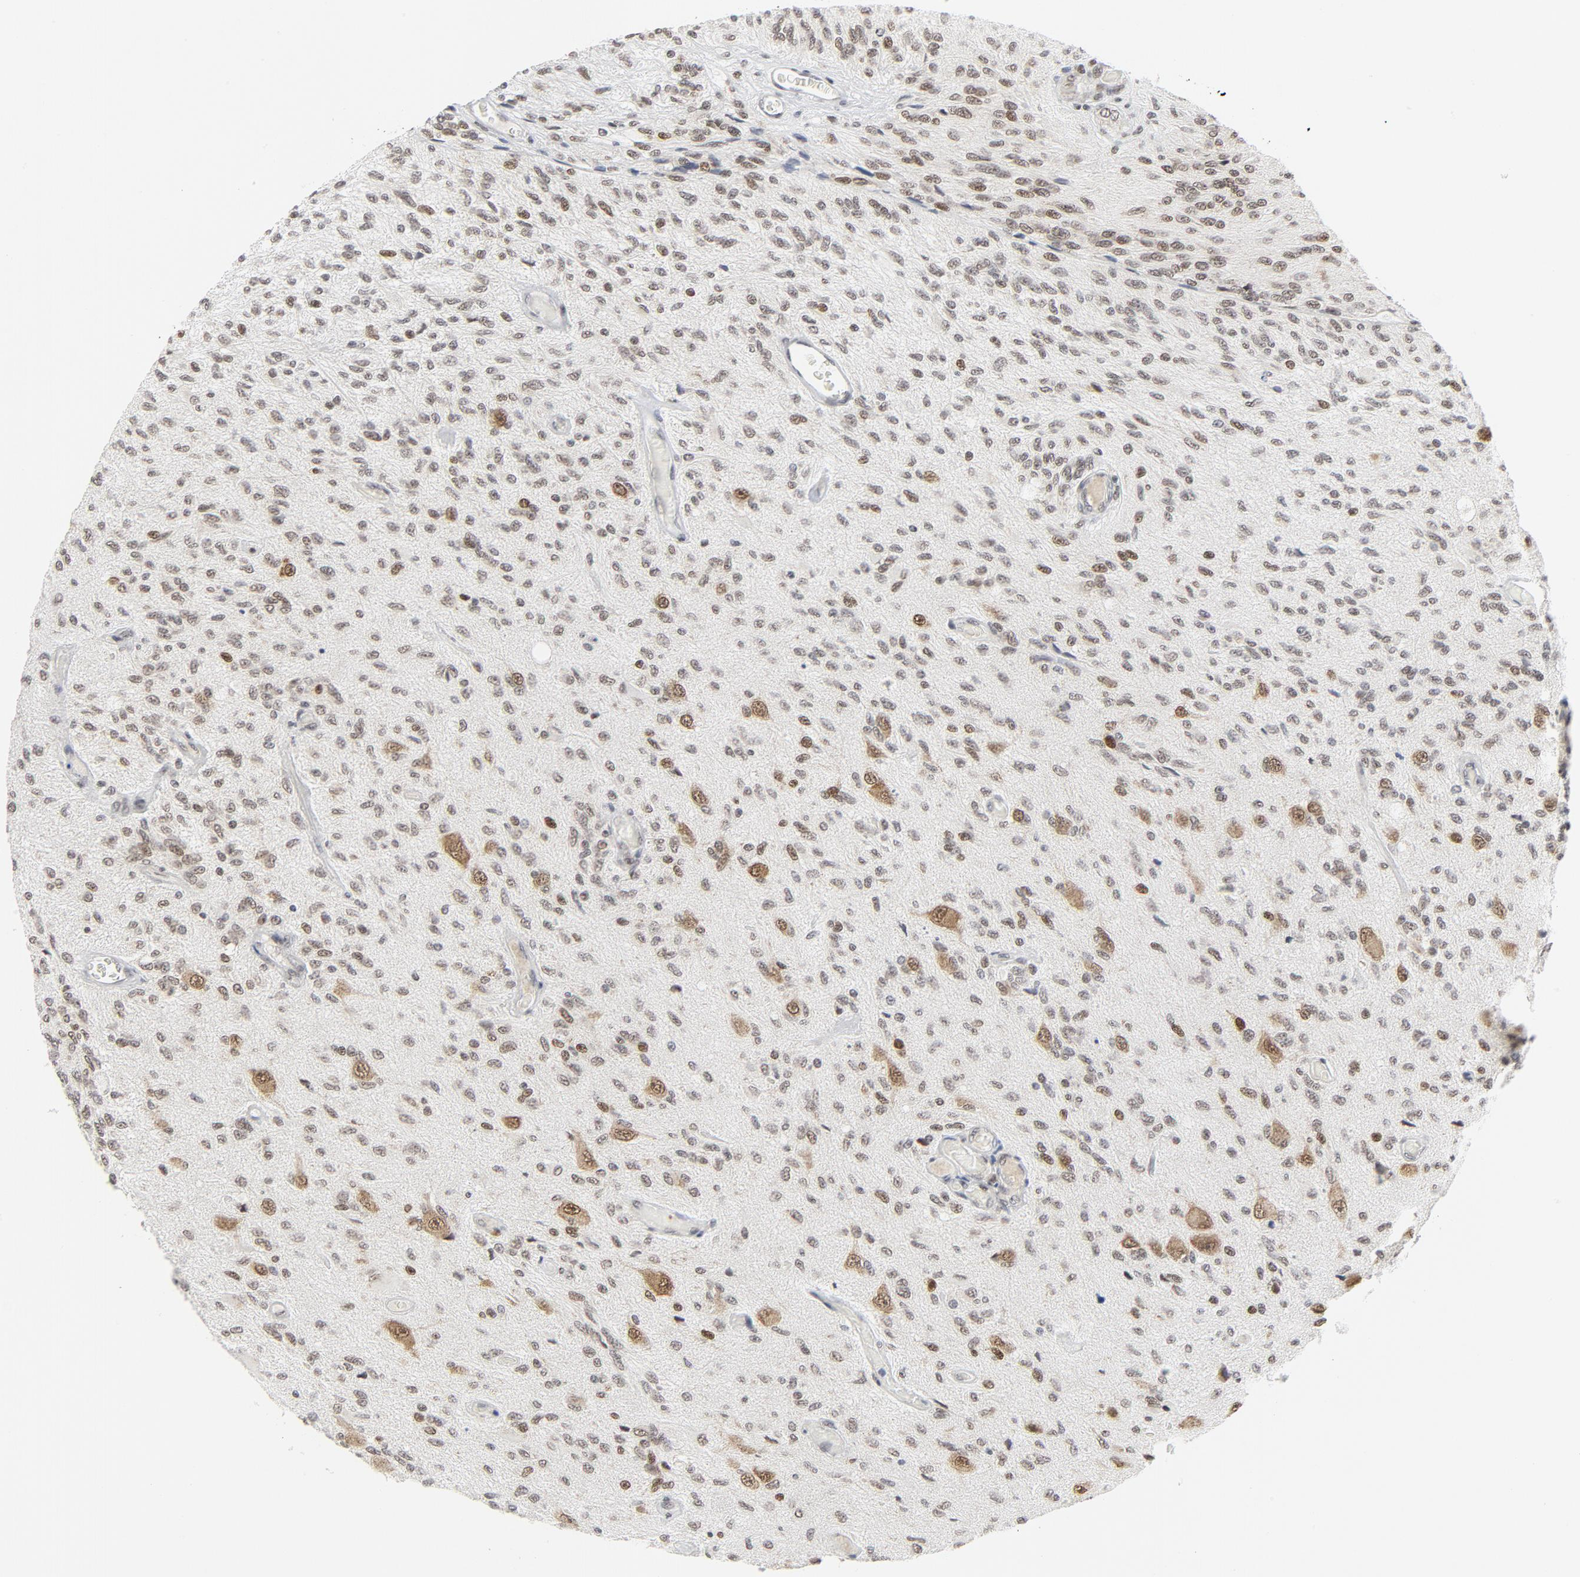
{"staining": {"intensity": "weak", "quantity": "25%-75%", "location": "nuclear"}, "tissue": "glioma", "cell_type": "Tumor cells", "image_type": "cancer", "snomed": [{"axis": "morphology", "description": "Normal tissue, NOS"}, {"axis": "morphology", "description": "Glioma, malignant, High grade"}, {"axis": "topography", "description": "Cerebral cortex"}], "caption": "Immunohistochemical staining of high-grade glioma (malignant) demonstrates low levels of weak nuclear positivity in approximately 25%-75% of tumor cells. (Brightfield microscopy of DAB IHC at high magnification).", "gene": "ERCC1", "patient": {"sex": "male", "age": 77}}